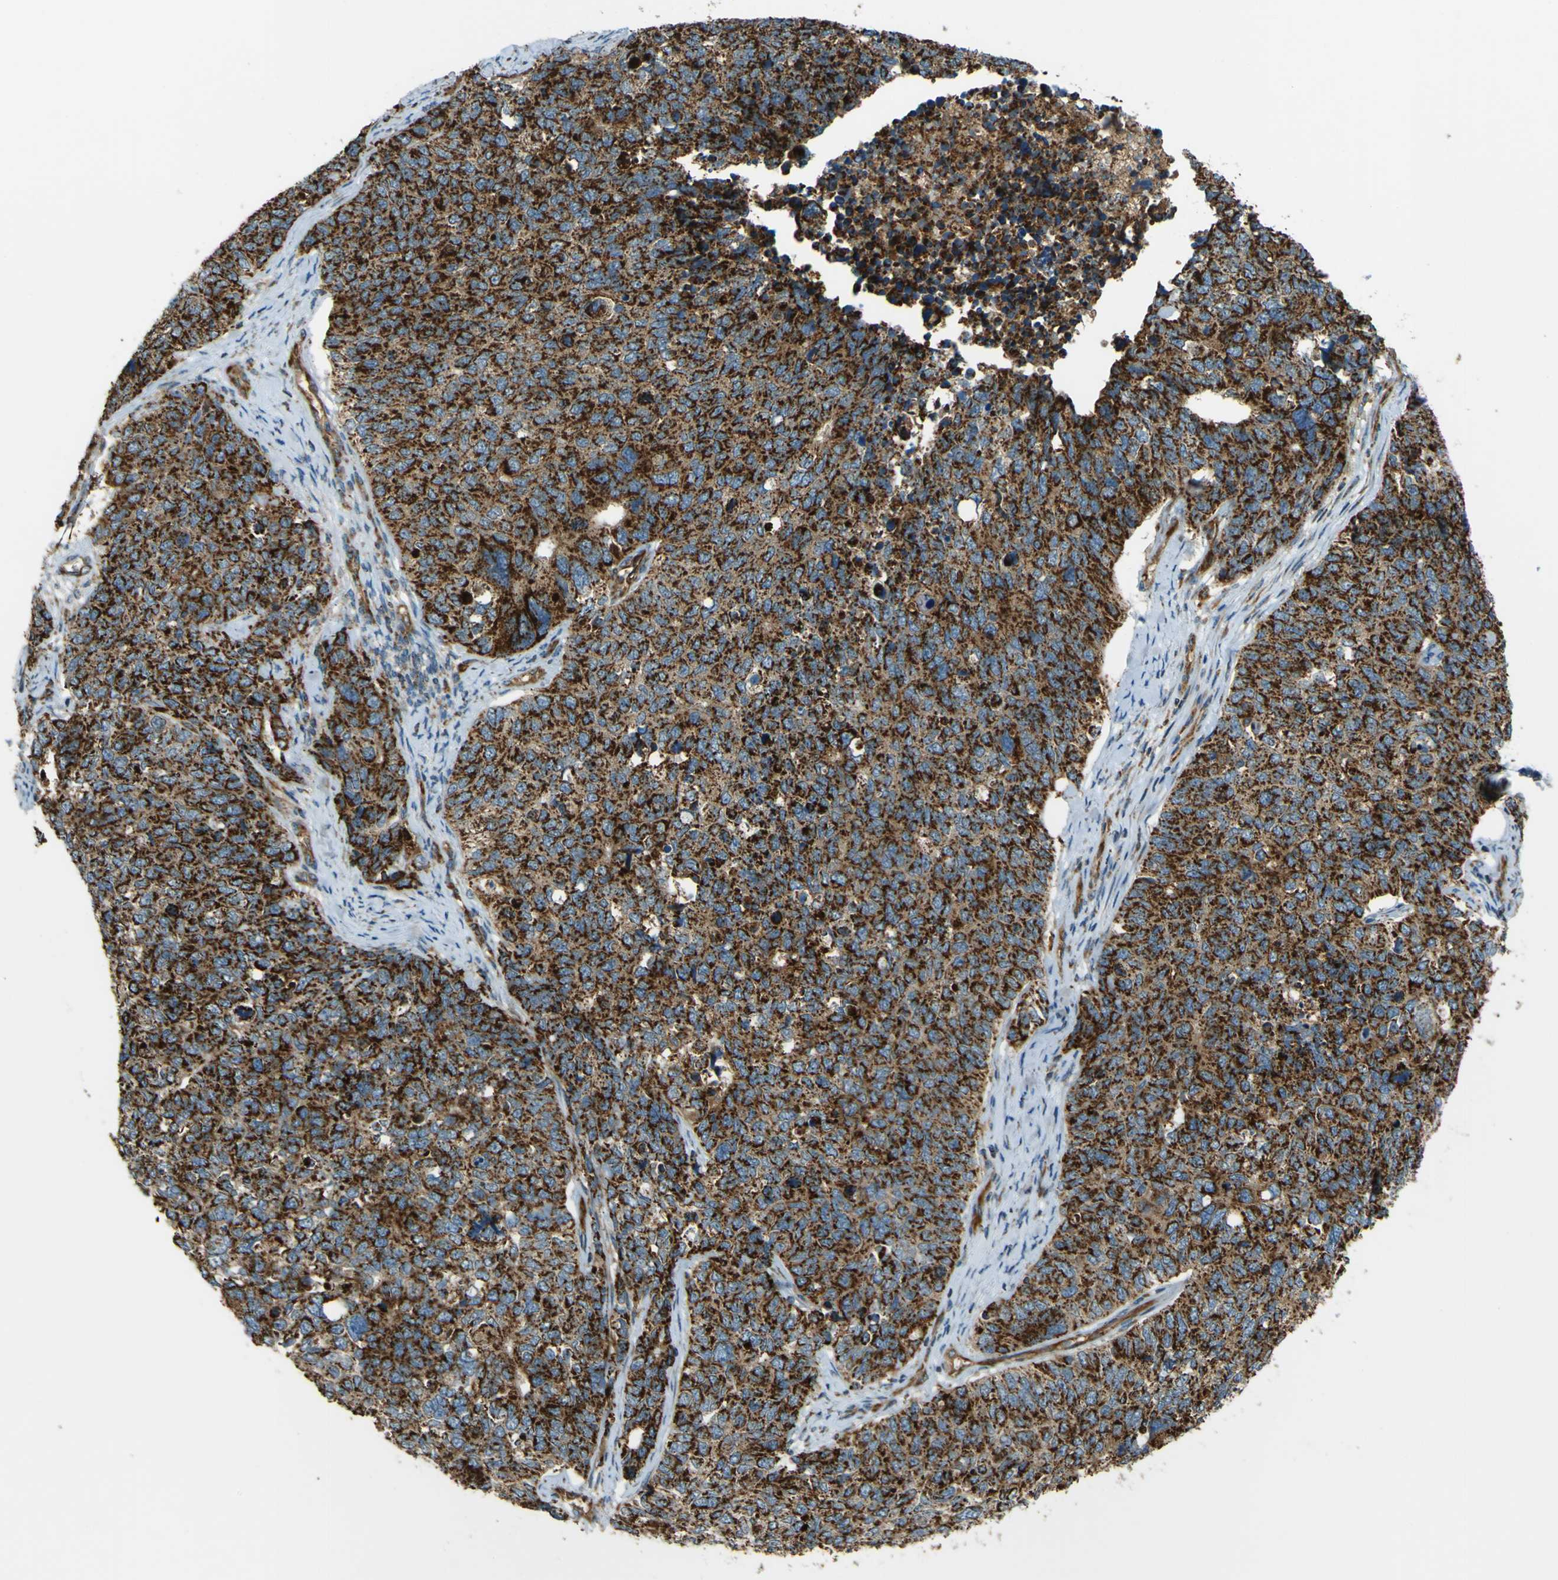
{"staining": {"intensity": "strong", "quantity": ">75%", "location": "cytoplasmic/membranous"}, "tissue": "cervical cancer", "cell_type": "Tumor cells", "image_type": "cancer", "snomed": [{"axis": "morphology", "description": "Squamous cell carcinoma, NOS"}, {"axis": "topography", "description": "Cervix"}], "caption": "Cervical squamous cell carcinoma stained with IHC exhibits strong cytoplasmic/membranous staining in approximately >75% of tumor cells.", "gene": "DNAJC5", "patient": {"sex": "female", "age": 63}}